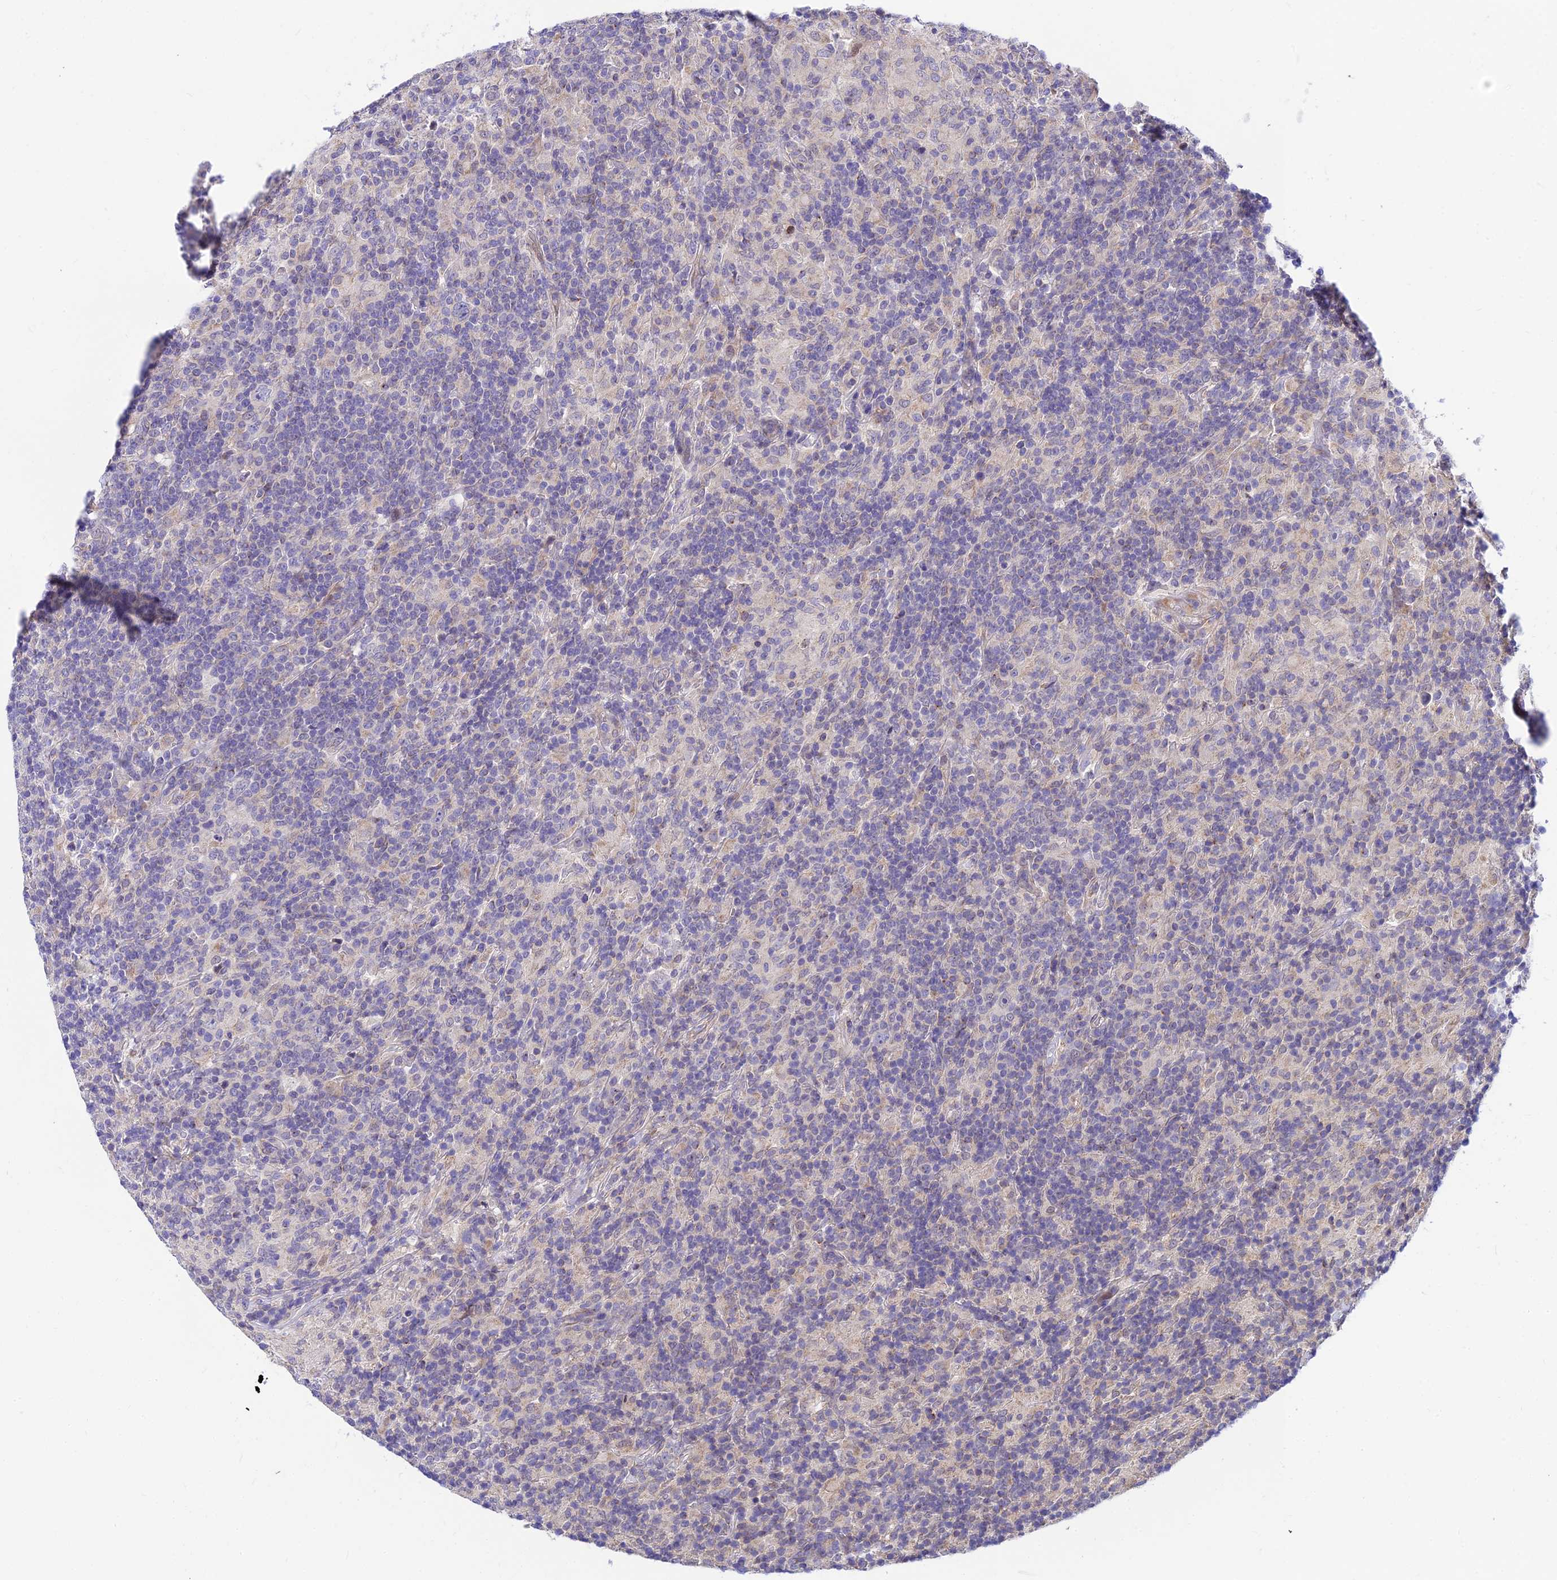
{"staining": {"intensity": "negative", "quantity": "none", "location": "none"}, "tissue": "lymphoma", "cell_type": "Tumor cells", "image_type": "cancer", "snomed": [{"axis": "morphology", "description": "Hodgkin's disease, NOS"}, {"axis": "topography", "description": "Lymph node"}], "caption": "Immunohistochemical staining of lymphoma shows no significant expression in tumor cells. Nuclei are stained in blue.", "gene": "C6orf132", "patient": {"sex": "male", "age": 70}}